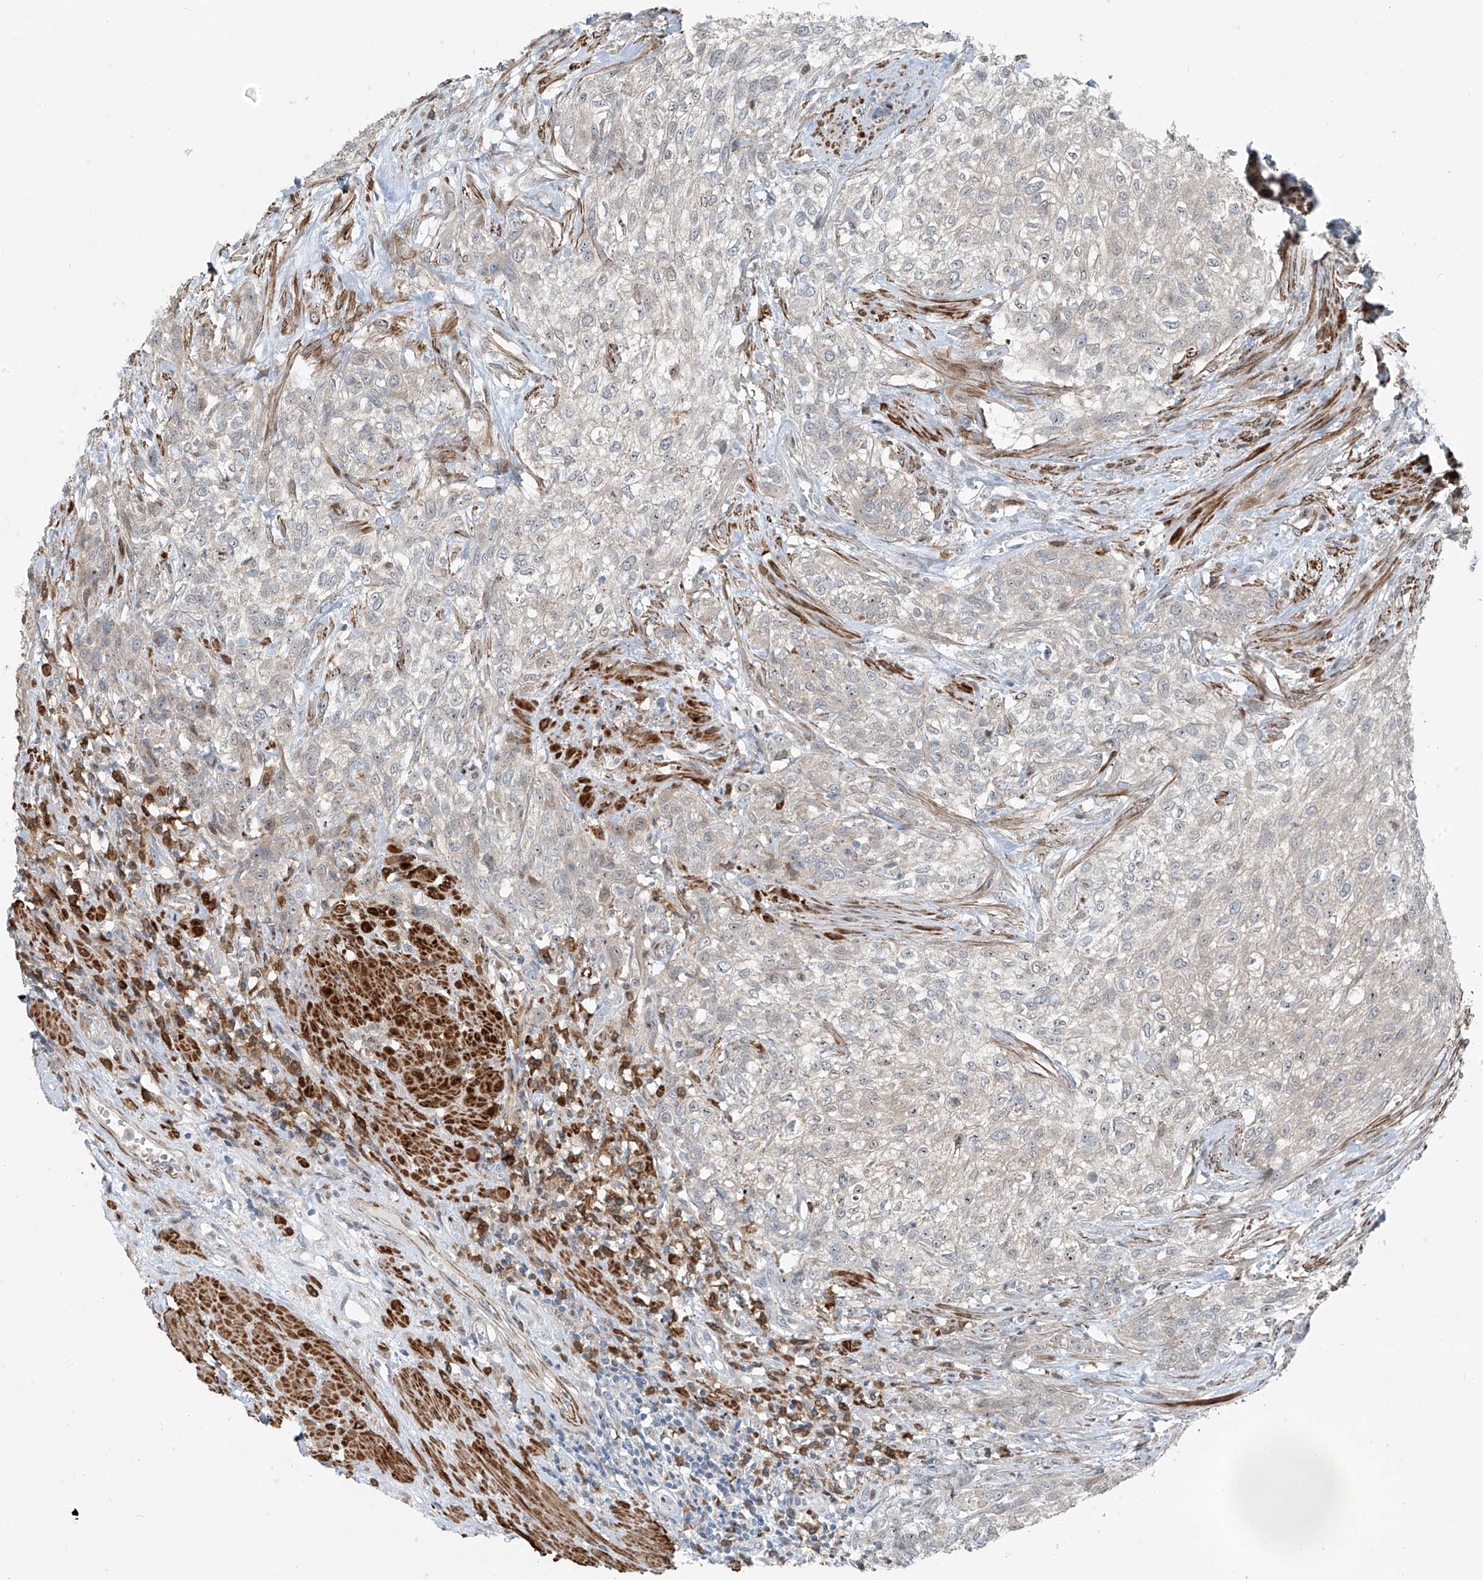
{"staining": {"intensity": "negative", "quantity": "none", "location": "none"}, "tissue": "urothelial cancer", "cell_type": "Tumor cells", "image_type": "cancer", "snomed": [{"axis": "morphology", "description": "Urothelial carcinoma, High grade"}, {"axis": "topography", "description": "Urinary bladder"}], "caption": "Protein analysis of urothelial carcinoma (high-grade) shows no significant expression in tumor cells.", "gene": "PPCS", "patient": {"sex": "male", "age": 35}}